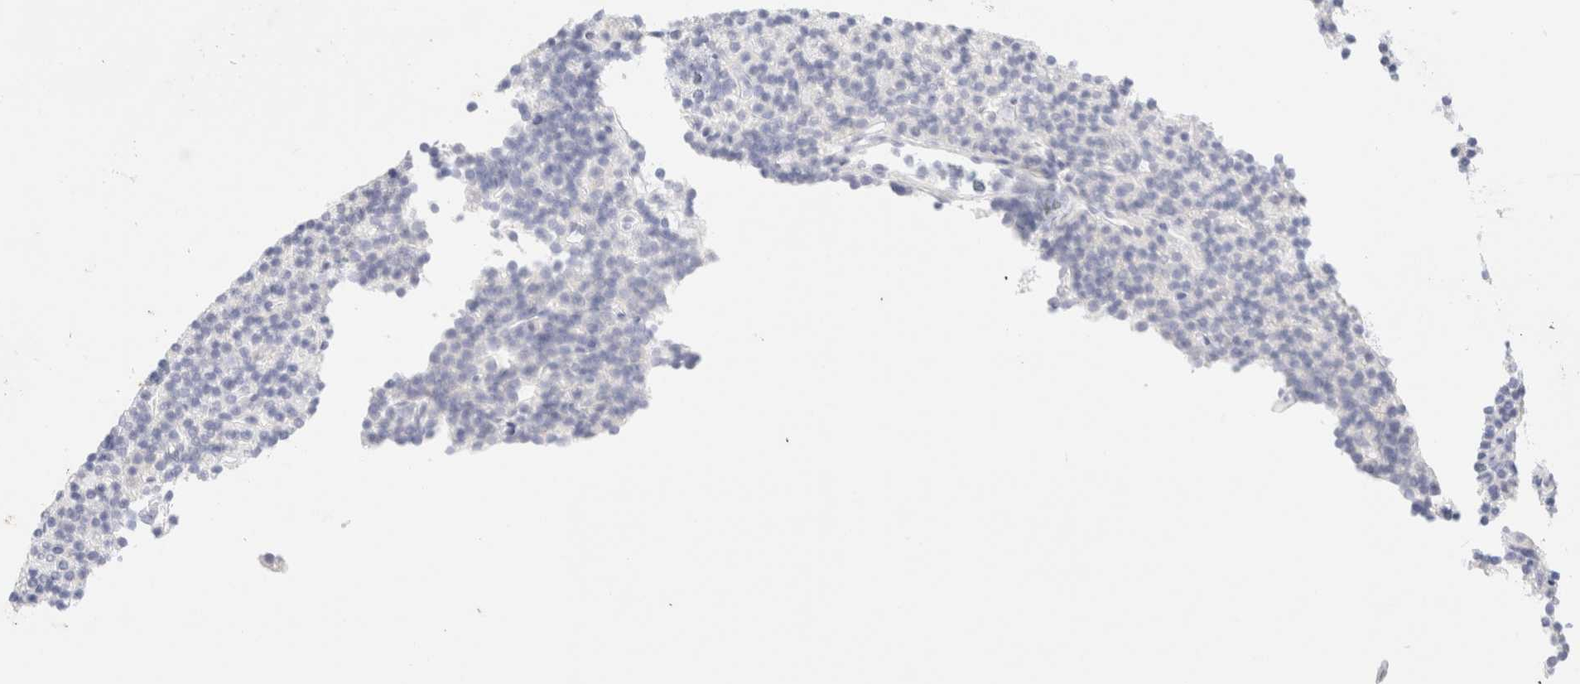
{"staining": {"intensity": "negative", "quantity": "none", "location": "none"}, "tissue": "parathyroid gland", "cell_type": "Glandular cells", "image_type": "normal", "snomed": [{"axis": "morphology", "description": "Normal tissue, NOS"}, {"axis": "topography", "description": "Parathyroid gland"}], "caption": "This is an immunohistochemistry histopathology image of normal parathyroid gland. There is no positivity in glandular cells.", "gene": "KRT15", "patient": {"sex": "male", "age": 75}}